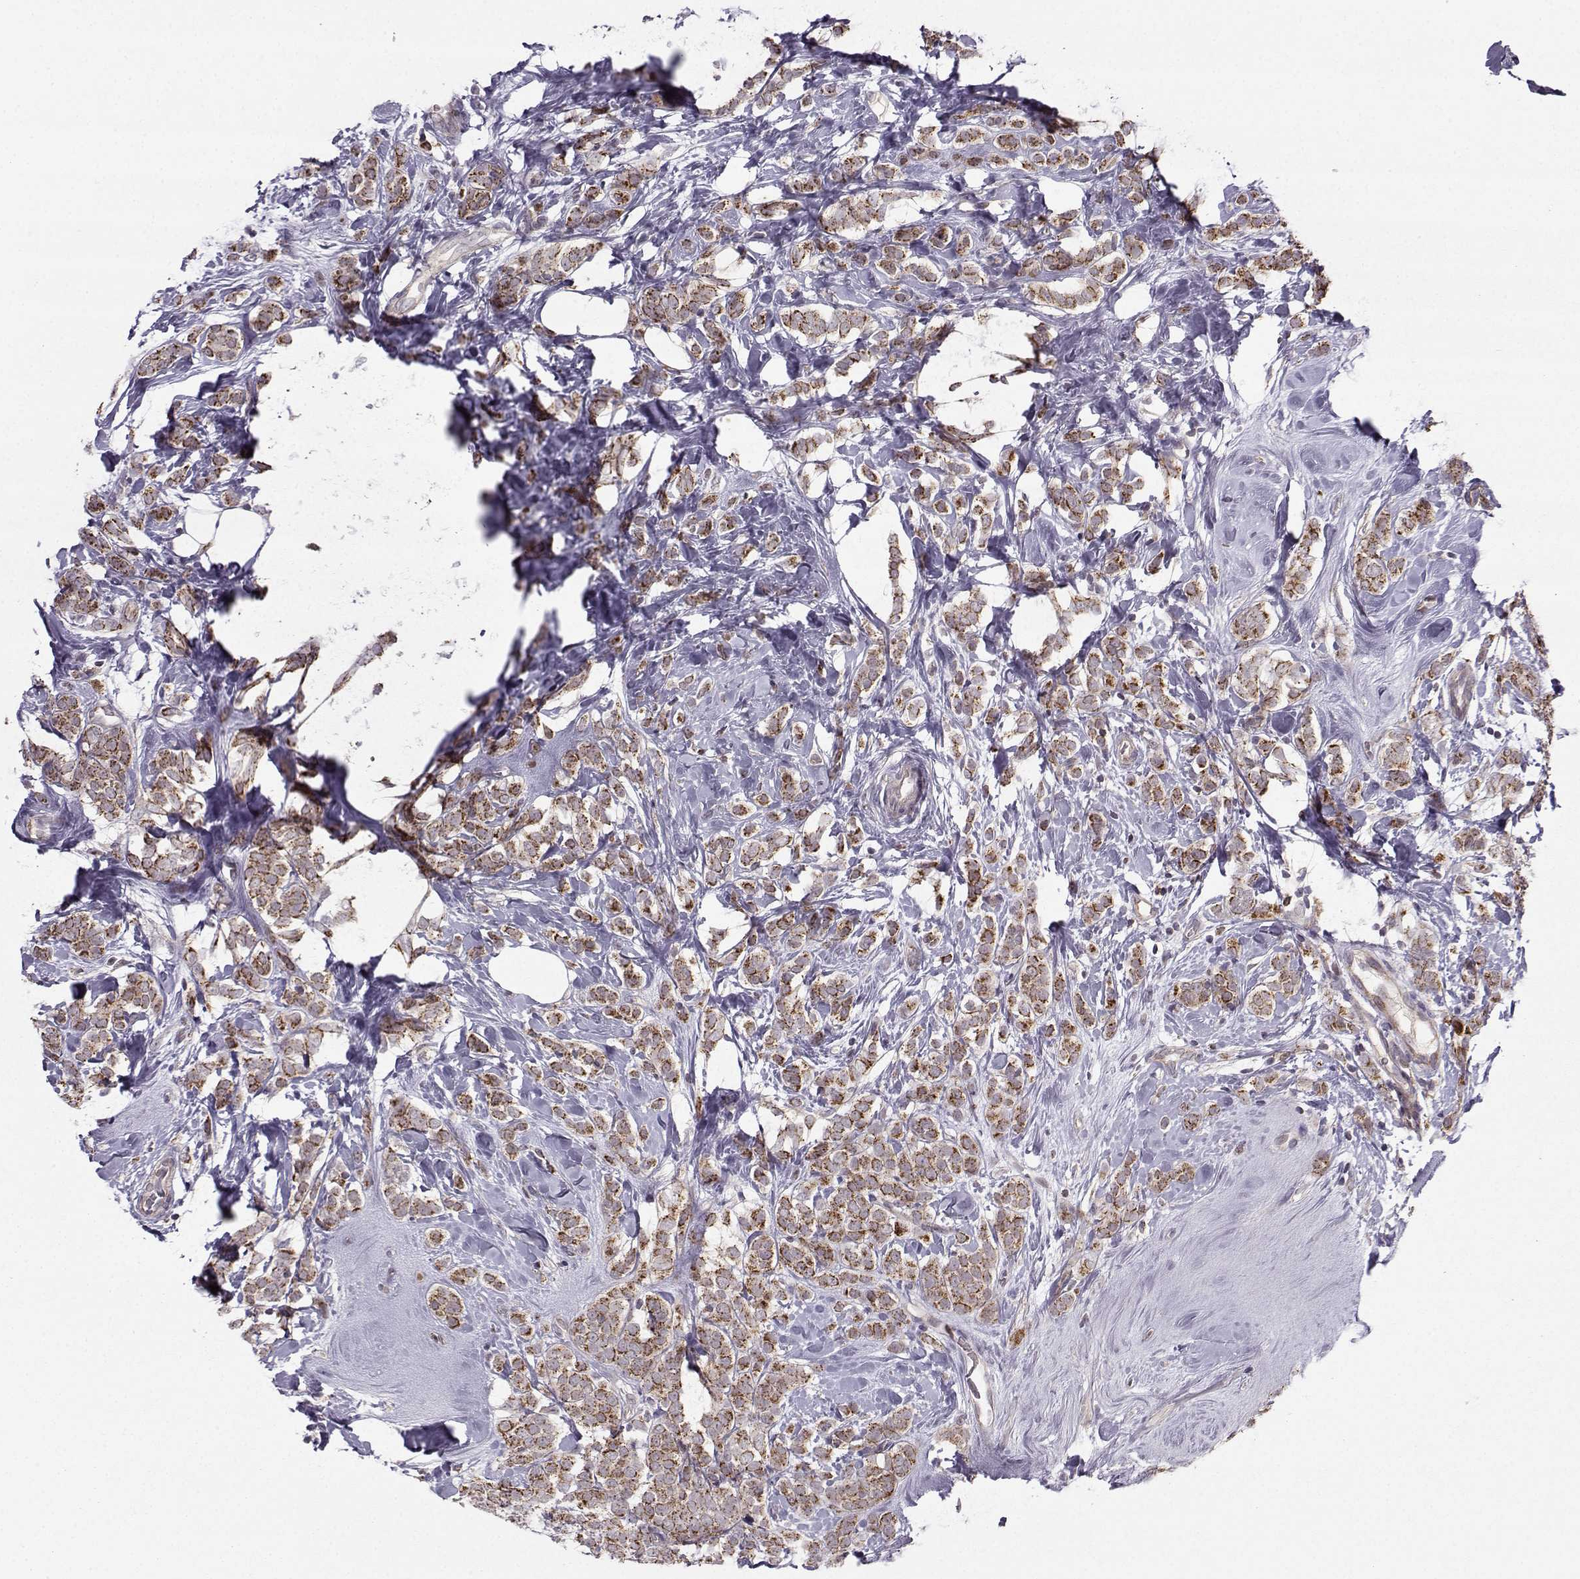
{"staining": {"intensity": "strong", "quantity": ">75%", "location": "cytoplasmic/membranous"}, "tissue": "breast cancer", "cell_type": "Tumor cells", "image_type": "cancer", "snomed": [{"axis": "morphology", "description": "Lobular carcinoma"}, {"axis": "topography", "description": "Breast"}], "caption": "Lobular carcinoma (breast) stained for a protein reveals strong cytoplasmic/membranous positivity in tumor cells.", "gene": "NECAB3", "patient": {"sex": "female", "age": 49}}